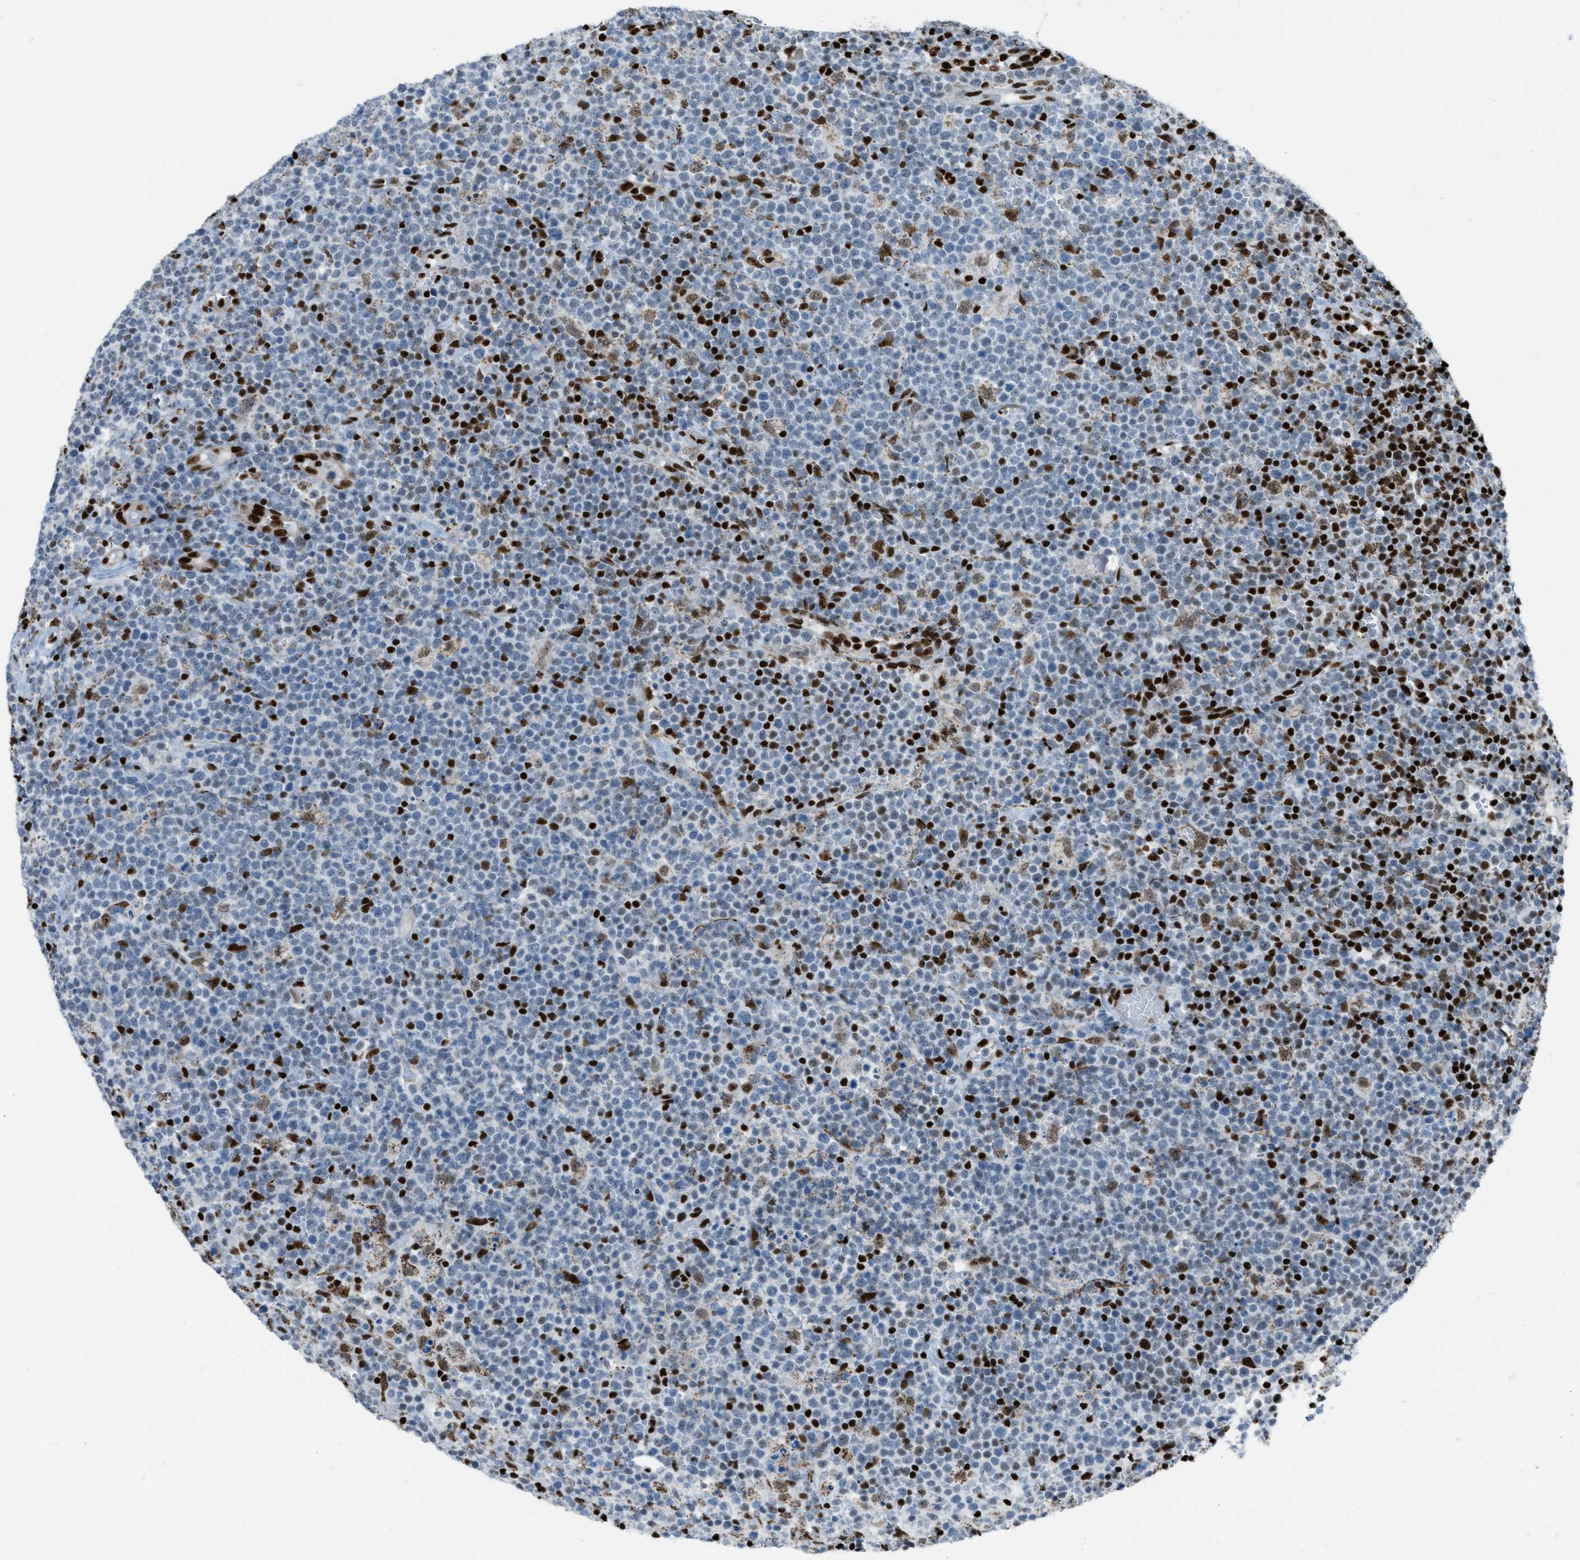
{"staining": {"intensity": "moderate", "quantity": "<25%", "location": "nuclear"}, "tissue": "lymphoma", "cell_type": "Tumor cells", "image_type": "cancer", "snomed": [{"axis": "morphology", "description": "Malignant lymphoma, non-Hodgkin's type, High grade"}, {"axis": "topography", "description": "Lymph node"}], "caption": "DAB (3,3'-diaminobenzidine) immunohistochemical staining of human lymphoma shows moderate nuclear protein positivity in approximately <25% of tumor cells.", "gene": "SLFN5", "patient": {"sex": "male", "age": 61}}